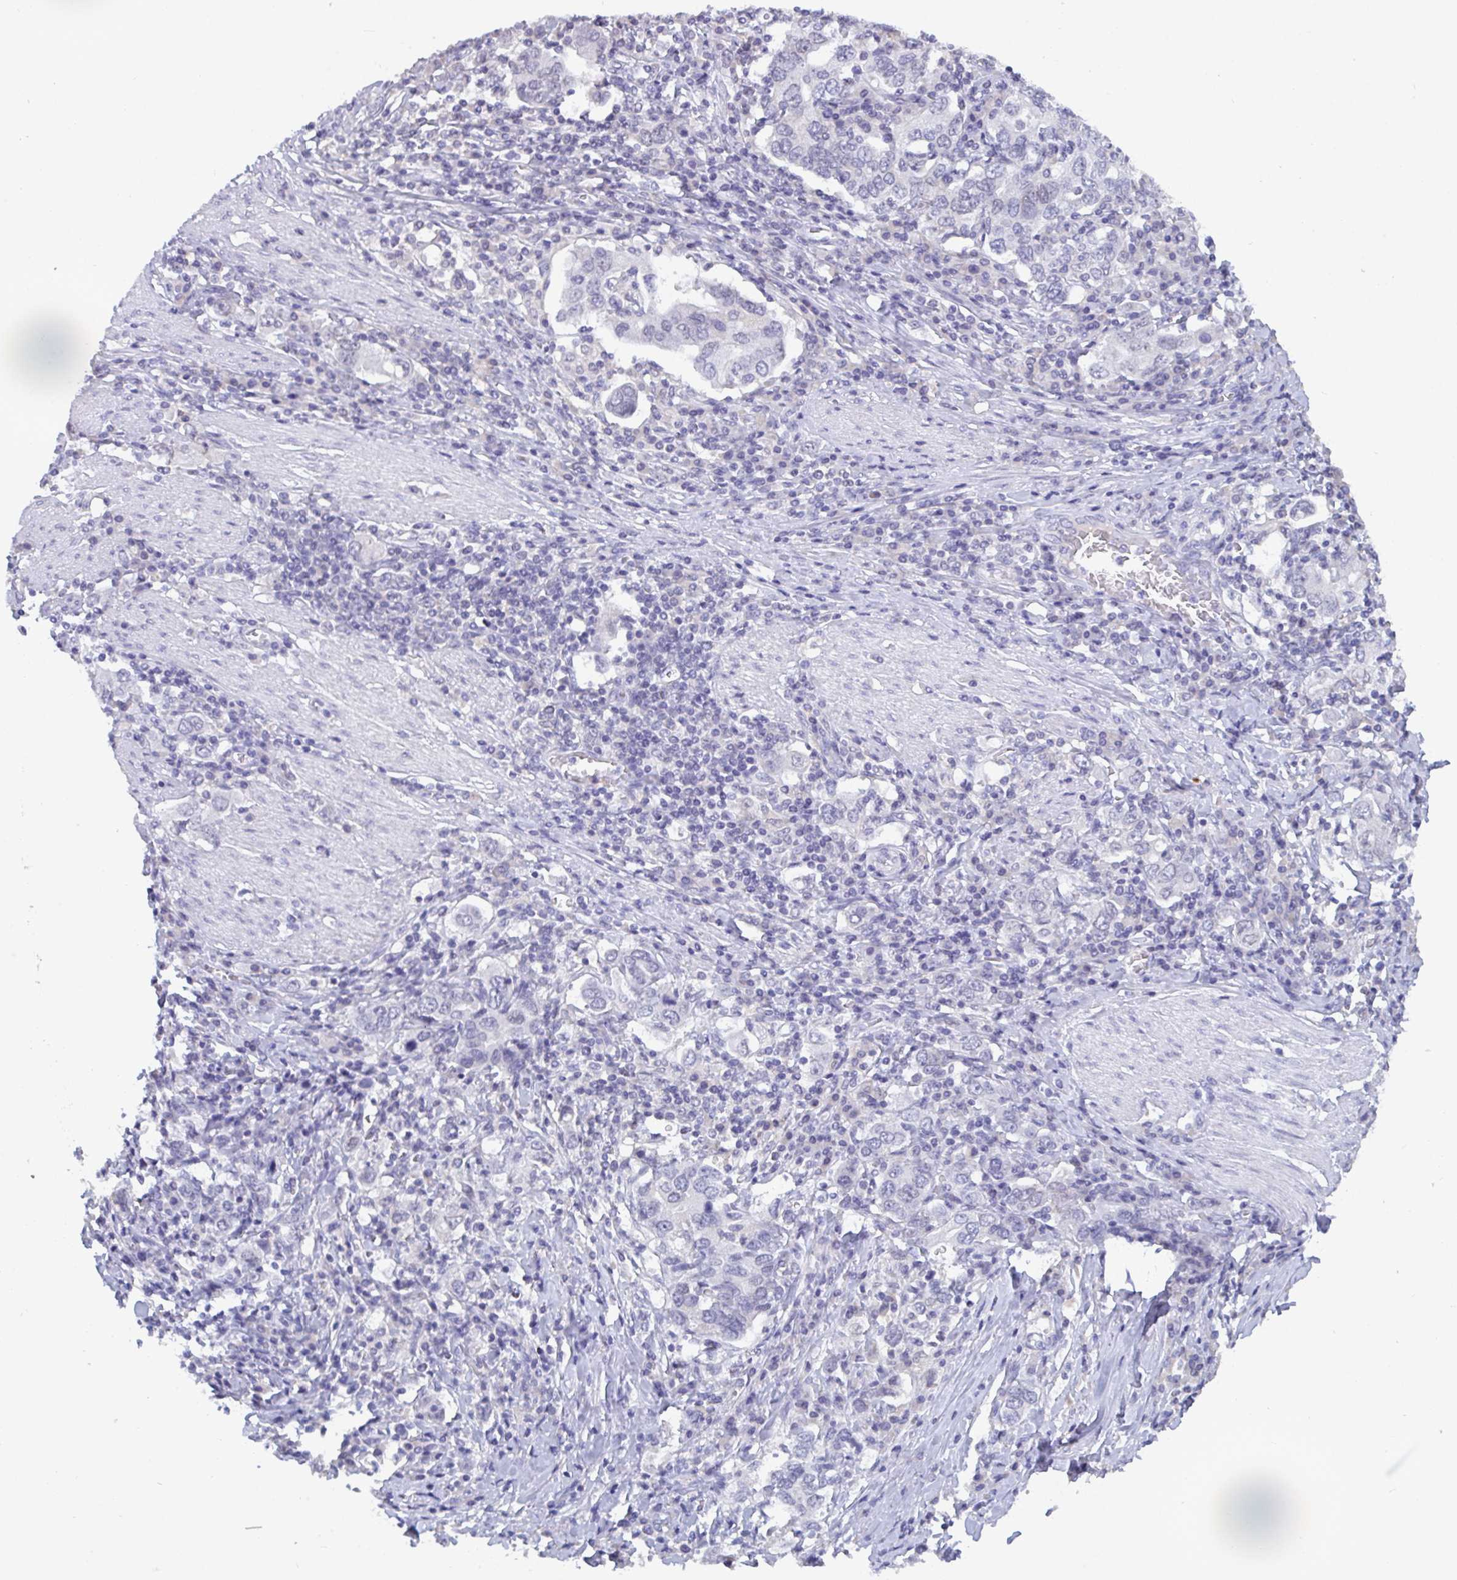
{"staining": {"intensity": "negative", "quantity": "none", "location": "none"}, "tissue": "stomach cancer", "cell_type": "Tumor cells", "image_type": "cancer", "snomed": [{"axis": "morphology", "description": "Adenocarcinoma, NOS"}, {"axis": "topography", "description": "Stomach, upper"}, {"axis": "topography", "description": "Stomach"}], "caption": "An image of human stomach adenocarcinoma is negative for staining in tumor cells. (DAB (3,3'-diaminobenzidine) immunohistochemistry with hematoxylin counter stain).", "gene": "SERPINB13", "patient": {"sex": "male", "age": 62}}